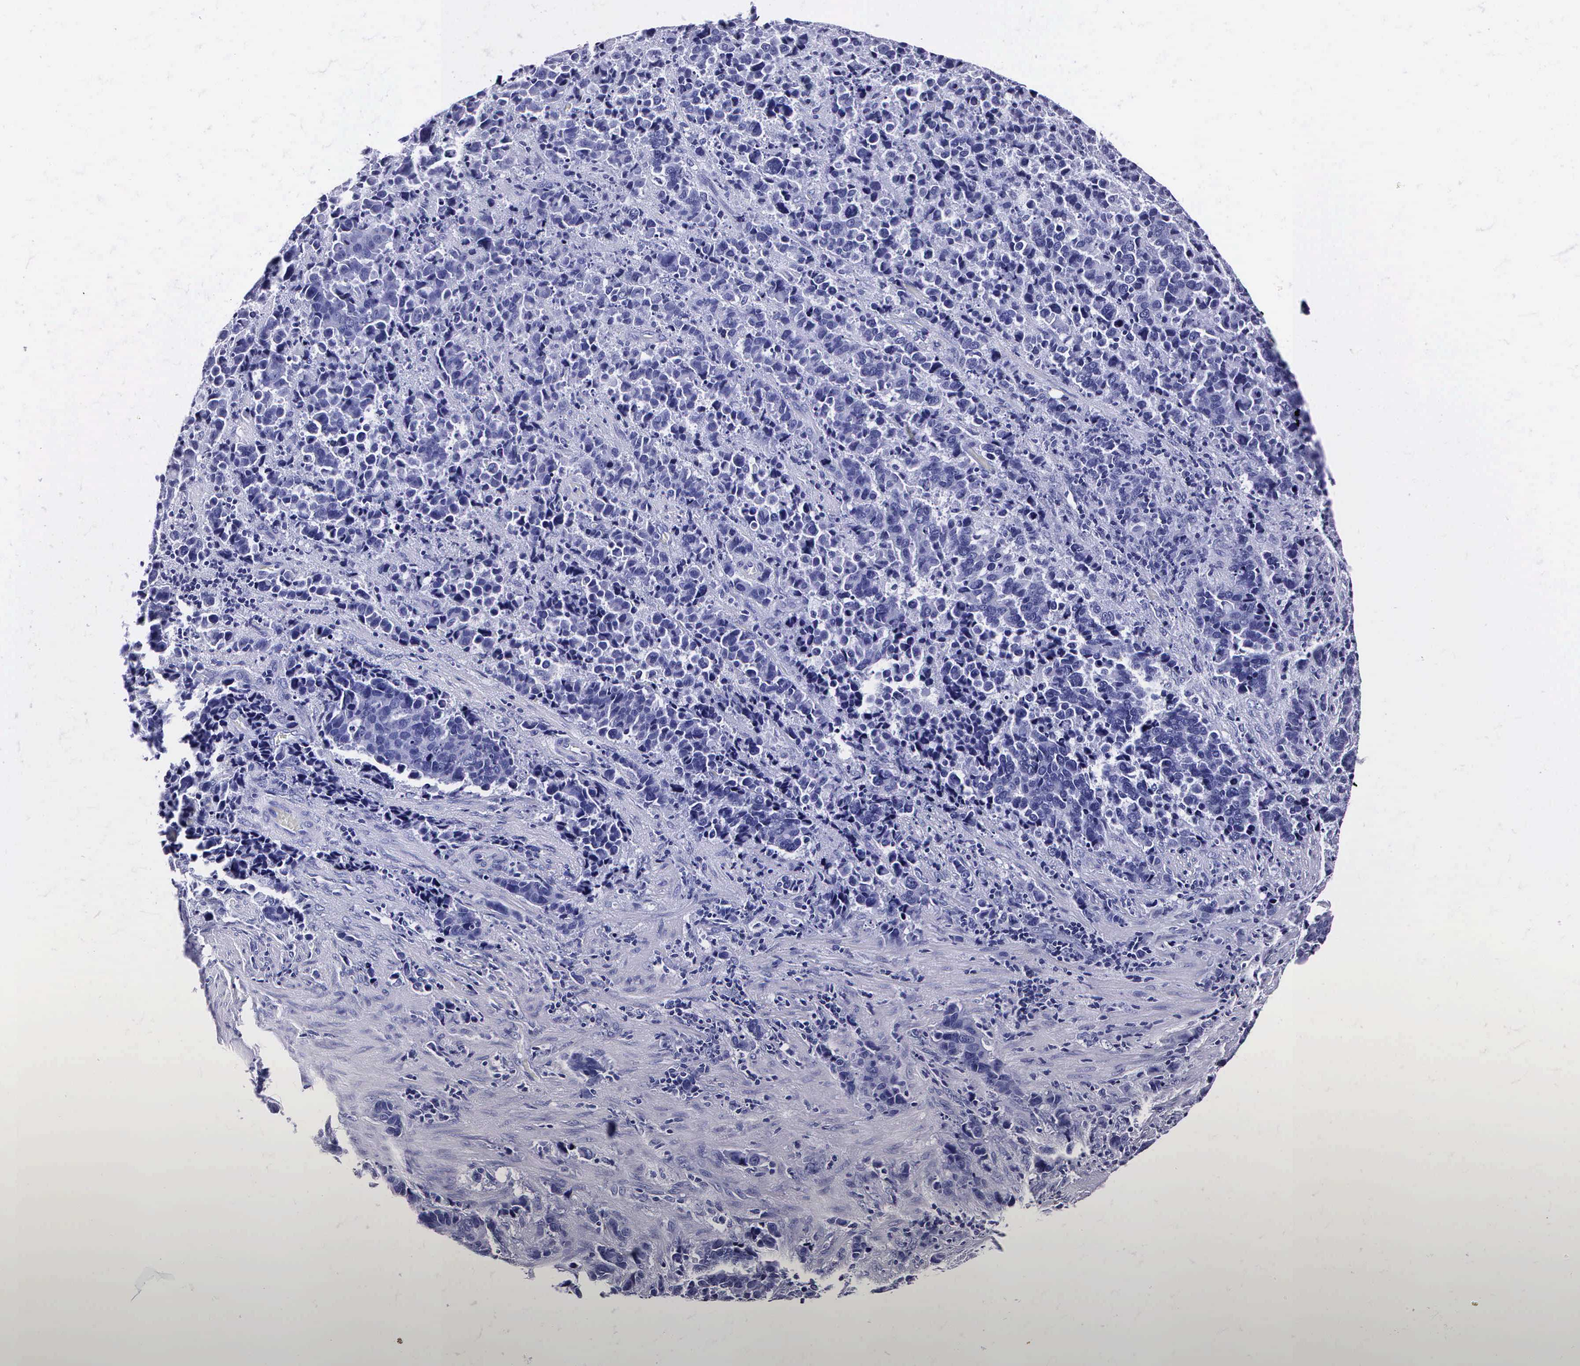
{"staining": {"intensity": "negative", "quantity": "none", "location": "none"}, "tissue": "stomach cancer", "cell_type": "Tumor cells", "image_type": "cancer", "snomed": [{"axis": "morphology", "description": "Adenocarcinoma, NOS"}, {"axis": "topography", "description": "Stomach, upper"}], "caption": "A micrograph of stomach cancer (adenocarcinoma) stained for a protein exhibits no brown staining in tumor cells.", "gene": "MB", "patient": {"sex": "male", "age": 71}}